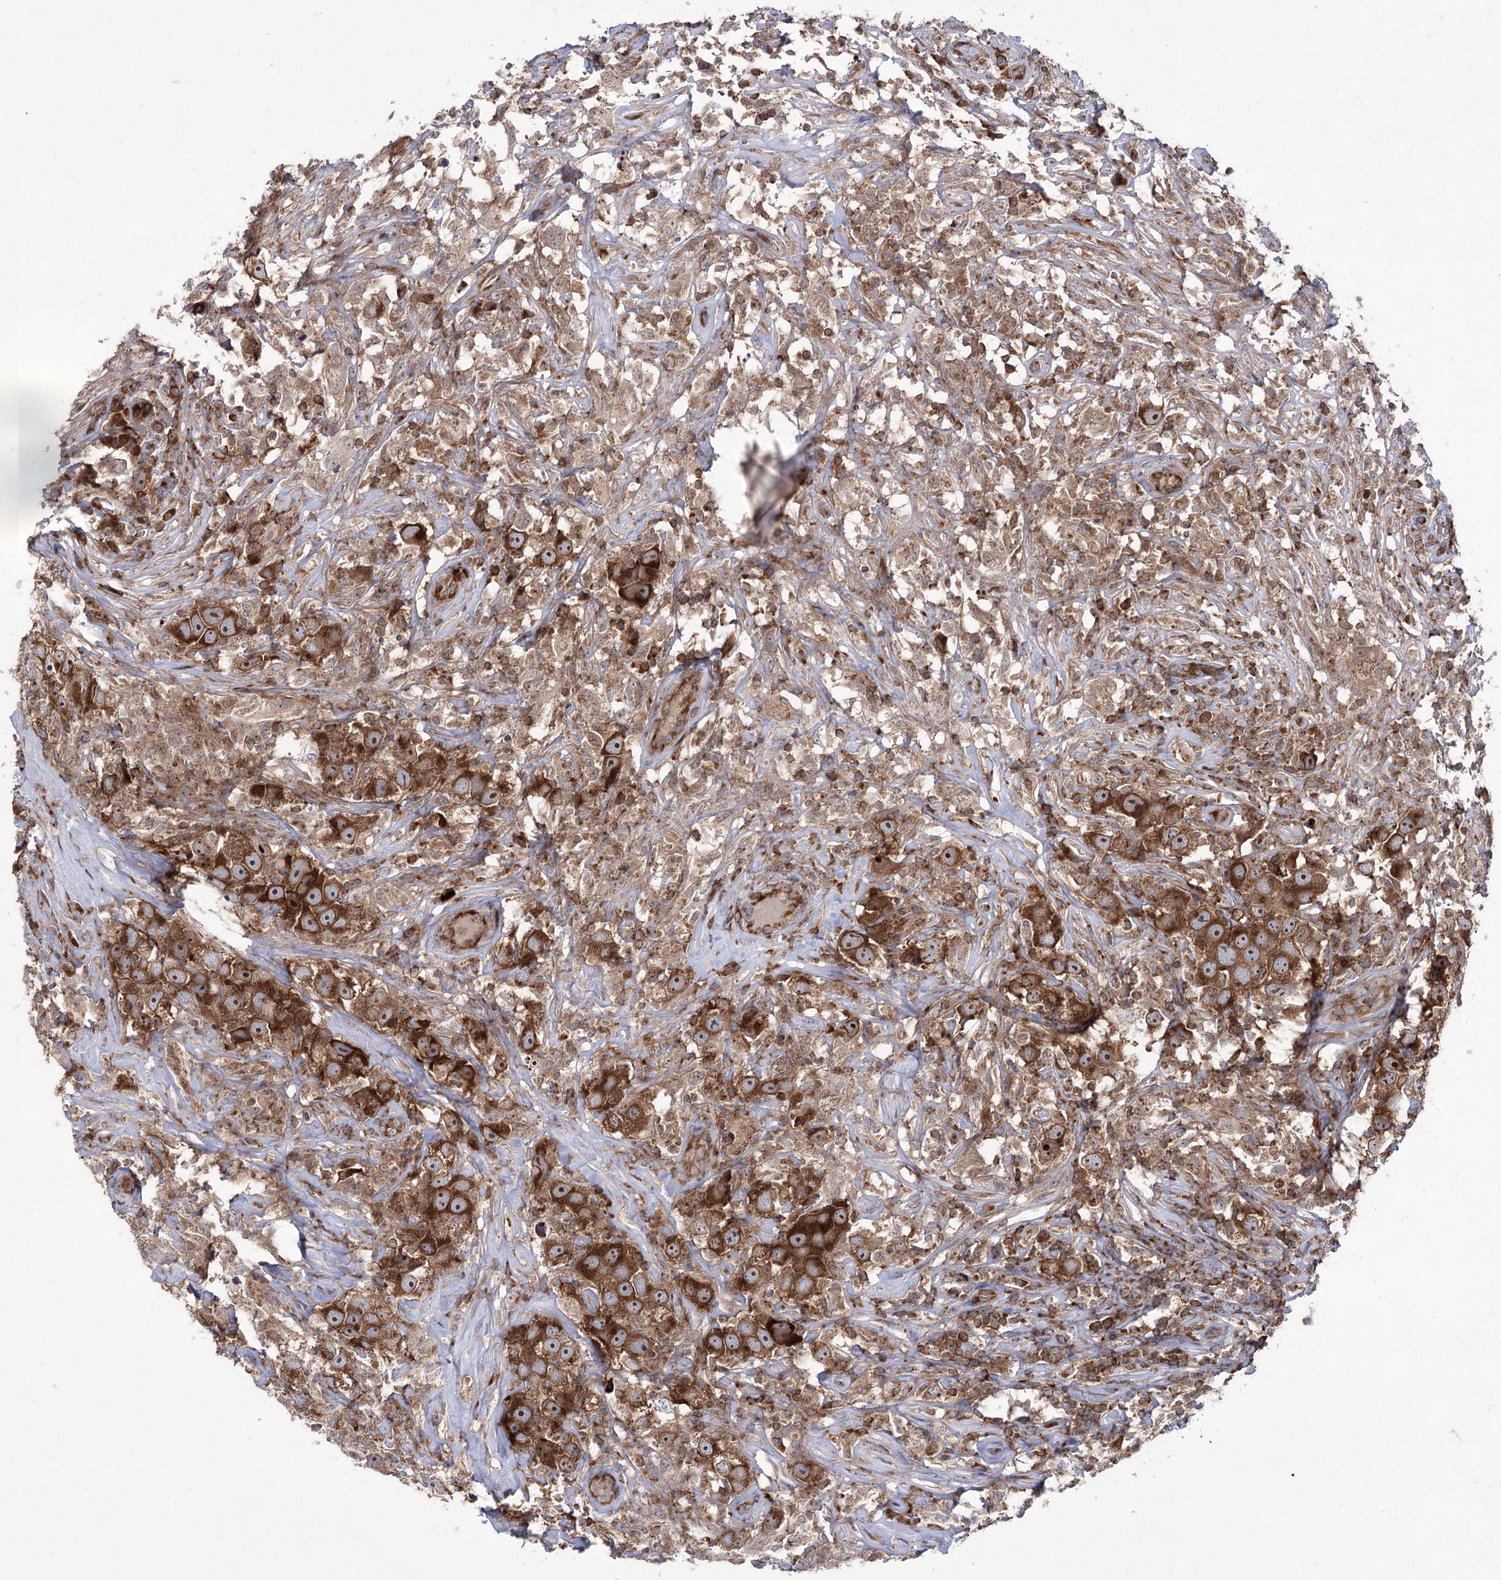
{"staining": {"intensity": "strong", "quantity": ">75%", "location": "cytoplasmic/membranous,nuclear"}, "tissue": "testis cancer", "cell_type": "Tumor cells", "image_type": "cancer", "snomed": [{"axis": "morphology", "description": "Seminoma, NOS"}, {"axis": "topography", "description": "Testis"}], "caption": "An immunohistochemistry (IHC) histopathology image of neoplastic tissue is shown. Protein staining in brown shows strong cytoplasmic/membranous and nuclear positivity in testis cancer (seminoma) within tumor cells.", "gene": "ZNF622", "patient": {"sex": "male", "age": 49}}